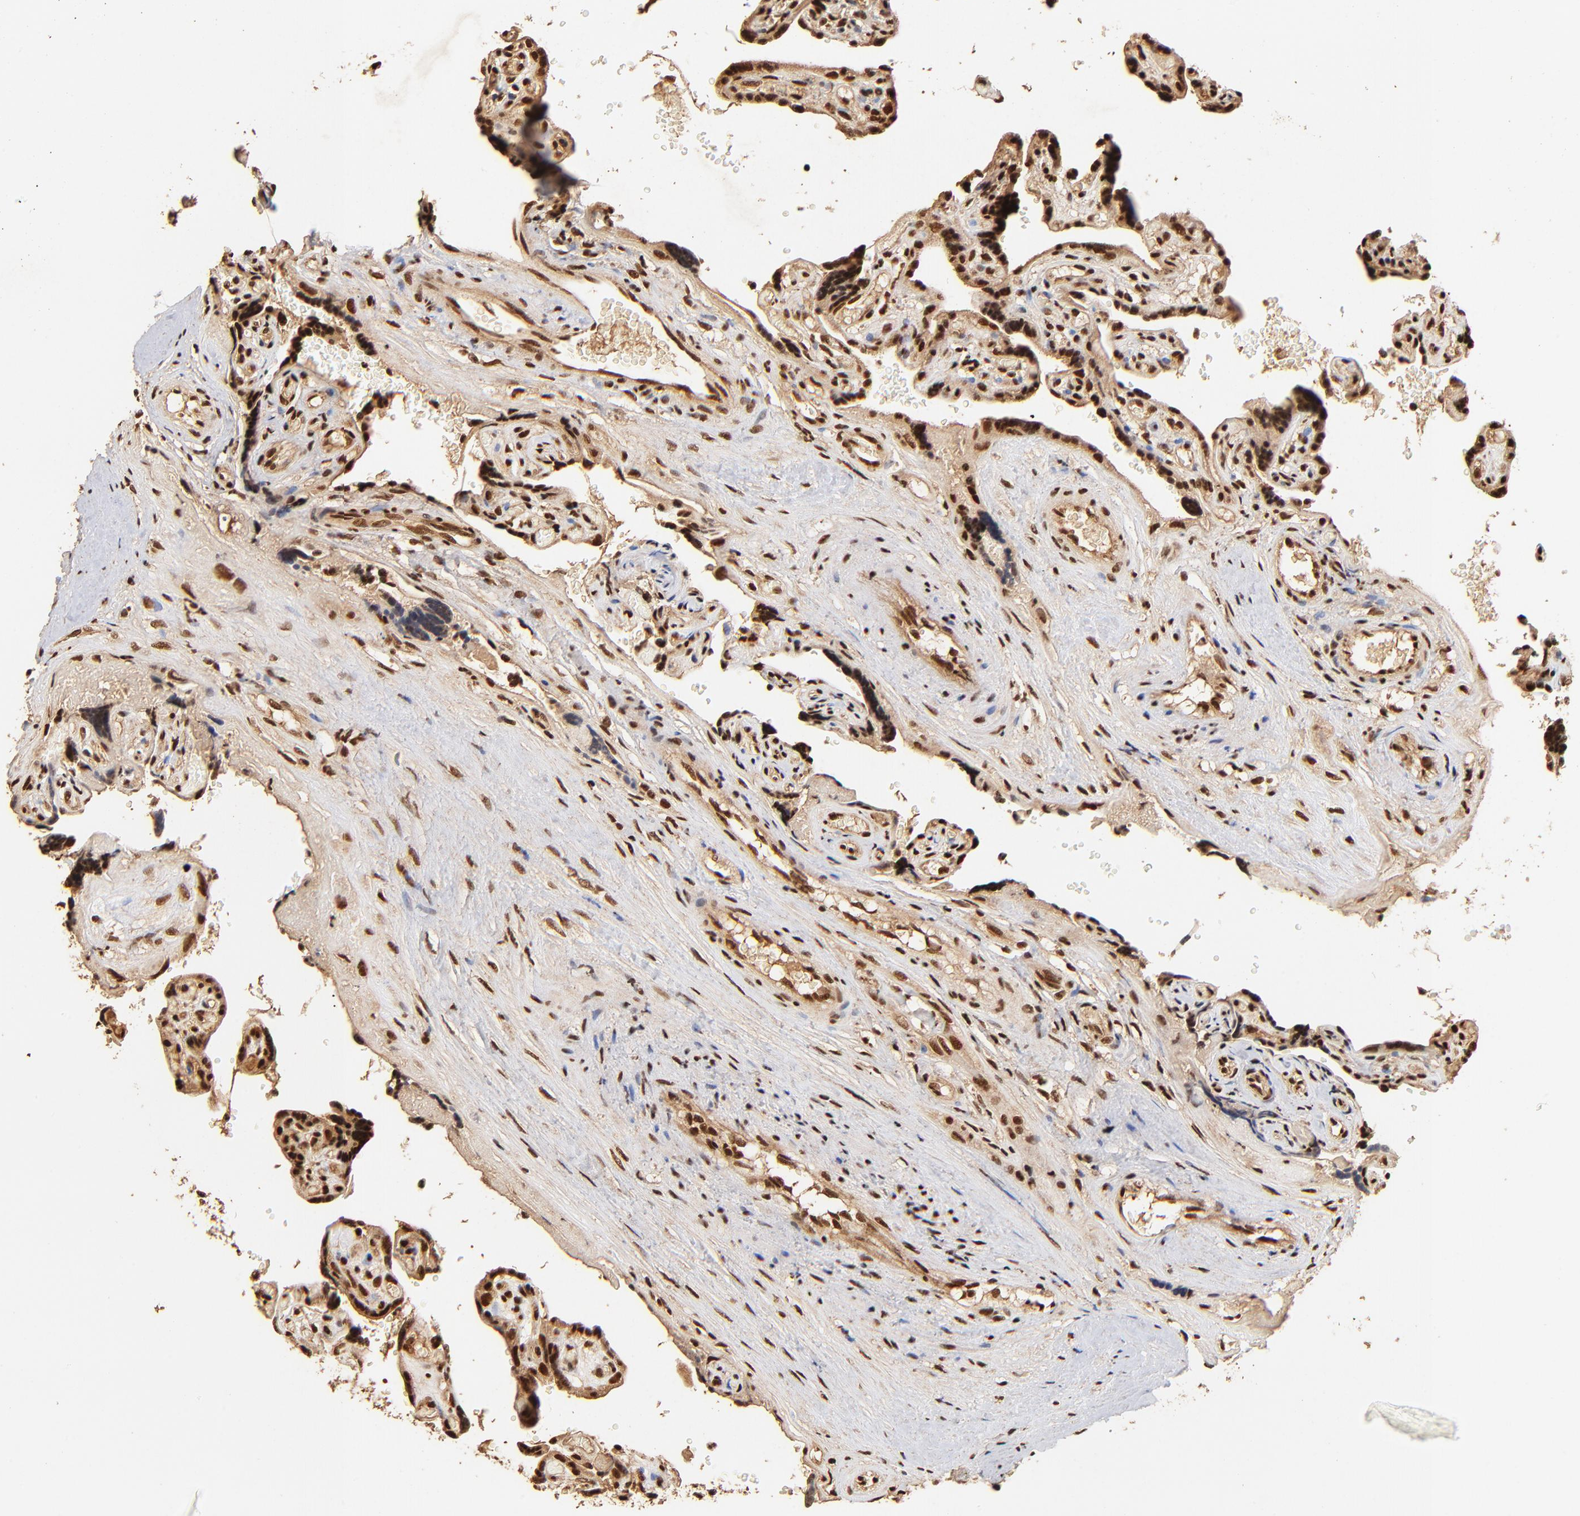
{"staining": {"intensity": "strong", "quantity": ">75%", "location": "cytoplasmic/membranous,nuclear"}, "tissue": "placenta", "cell_type": "Decidual cells", "image_type": "normal", "snomed": [{"axis": "morphology", "description": "Normal tissue, NOS"}, {"axis": "topography", "description": "Placenta"}], "caption": "High-magnification brightfield microscopy of unremarkable placenta stained with DAB (brown) and counterstained with hematoxylin (blue). decidual cells exhibit strong cytoplasmic/membranous,nuclear staining is appreciated in approximately>75% of cells.", "gene": "MED12", "patient": {"sex": "female", "age": 30}}